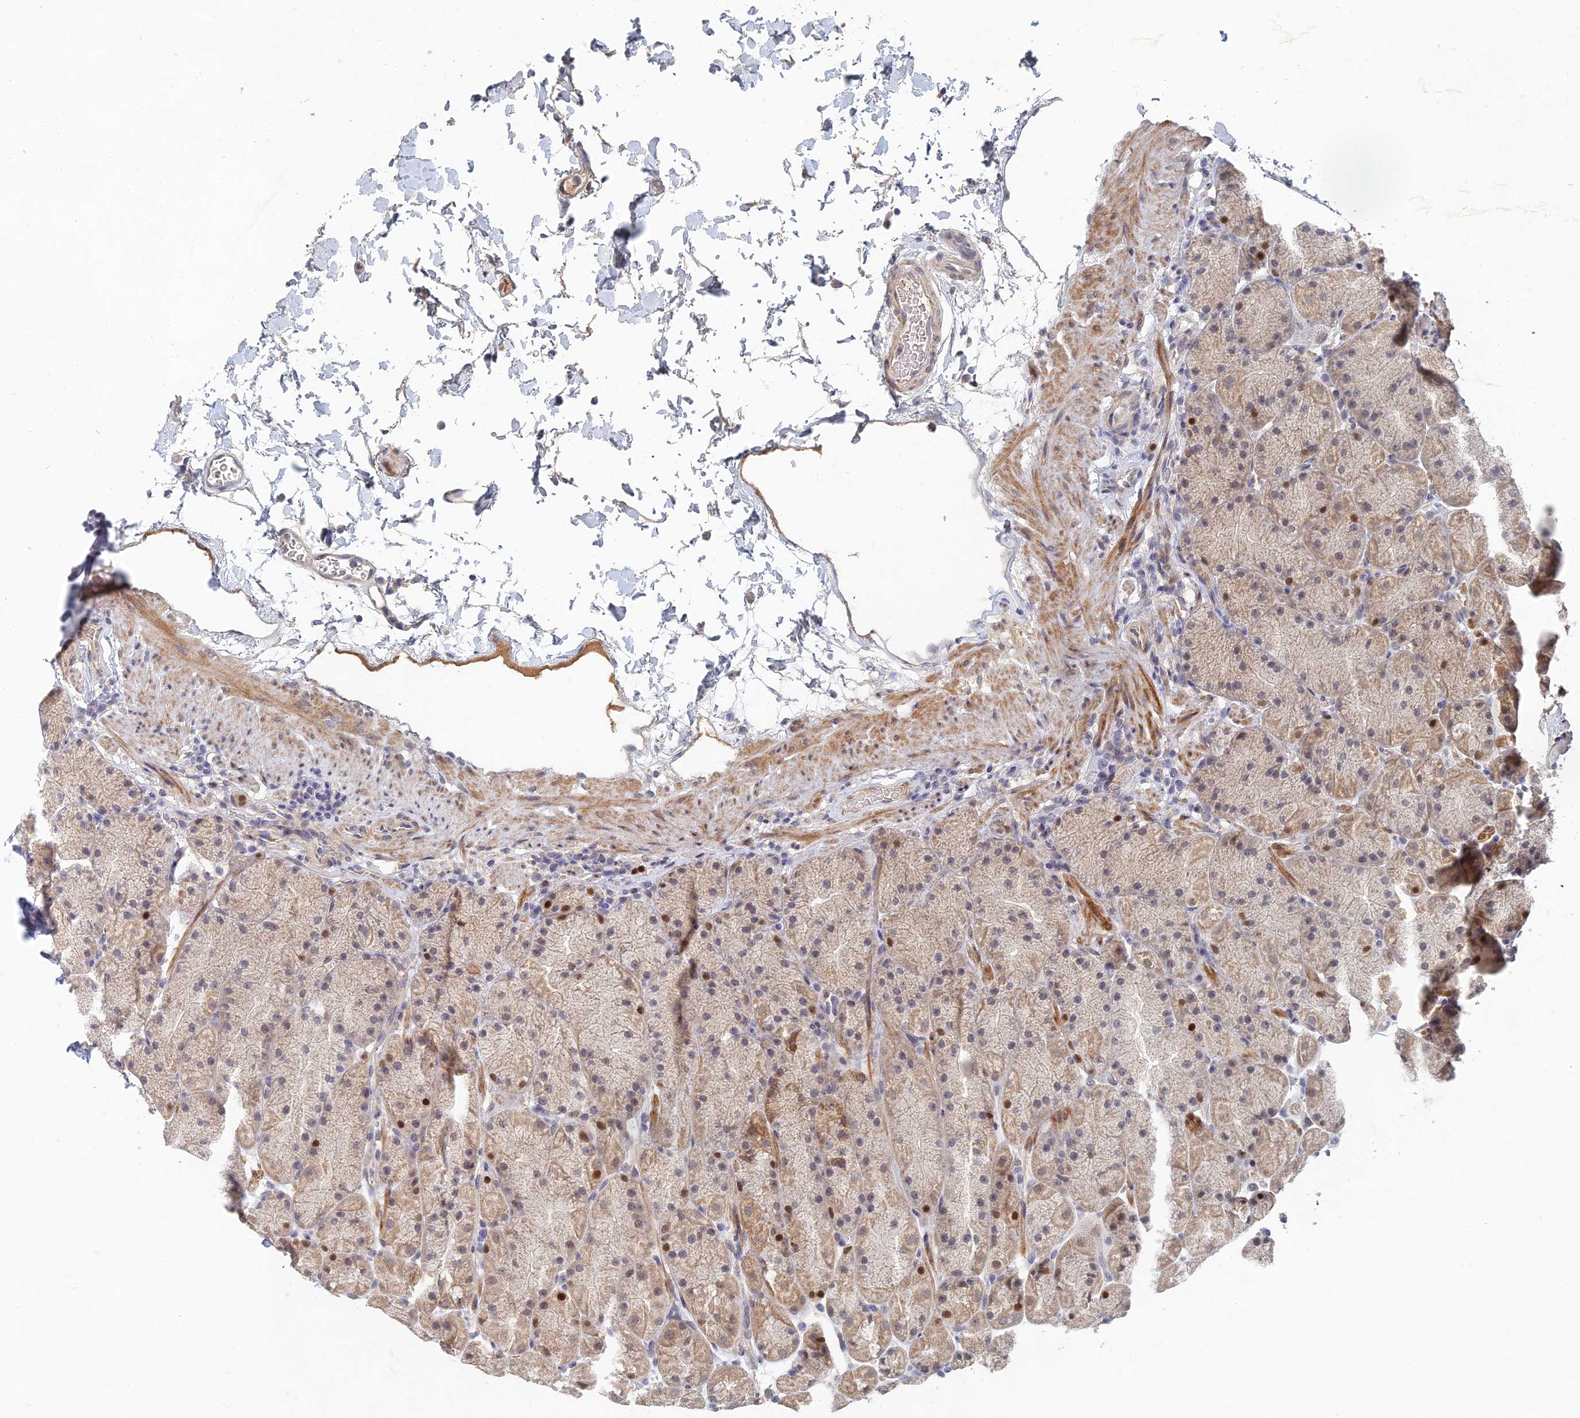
{"staining": {"intensity": "moderate", "quantity": "25%-75%", "location": "cytoplasmic/membranous,nuclear"}, "tissue": "stomach", "cell_type": "Glandular cells", "image_type": "normal", "snomed": [{"axis": "morphology", "description": "Normal tissue, NOS"}, {"axis": "topography", "description": "Stomach, upper"}, {"axis": "topography", "description": "Stomach, lower"}], "caption": "Glandular cells demonstrate medium levels of moderate cytoplasmic/membranous,nuclear expression in approximately 25%-75% of cells in normal human stomach.", "gene": "GNA15", "patient": {"sex": "male", "age": 67}}